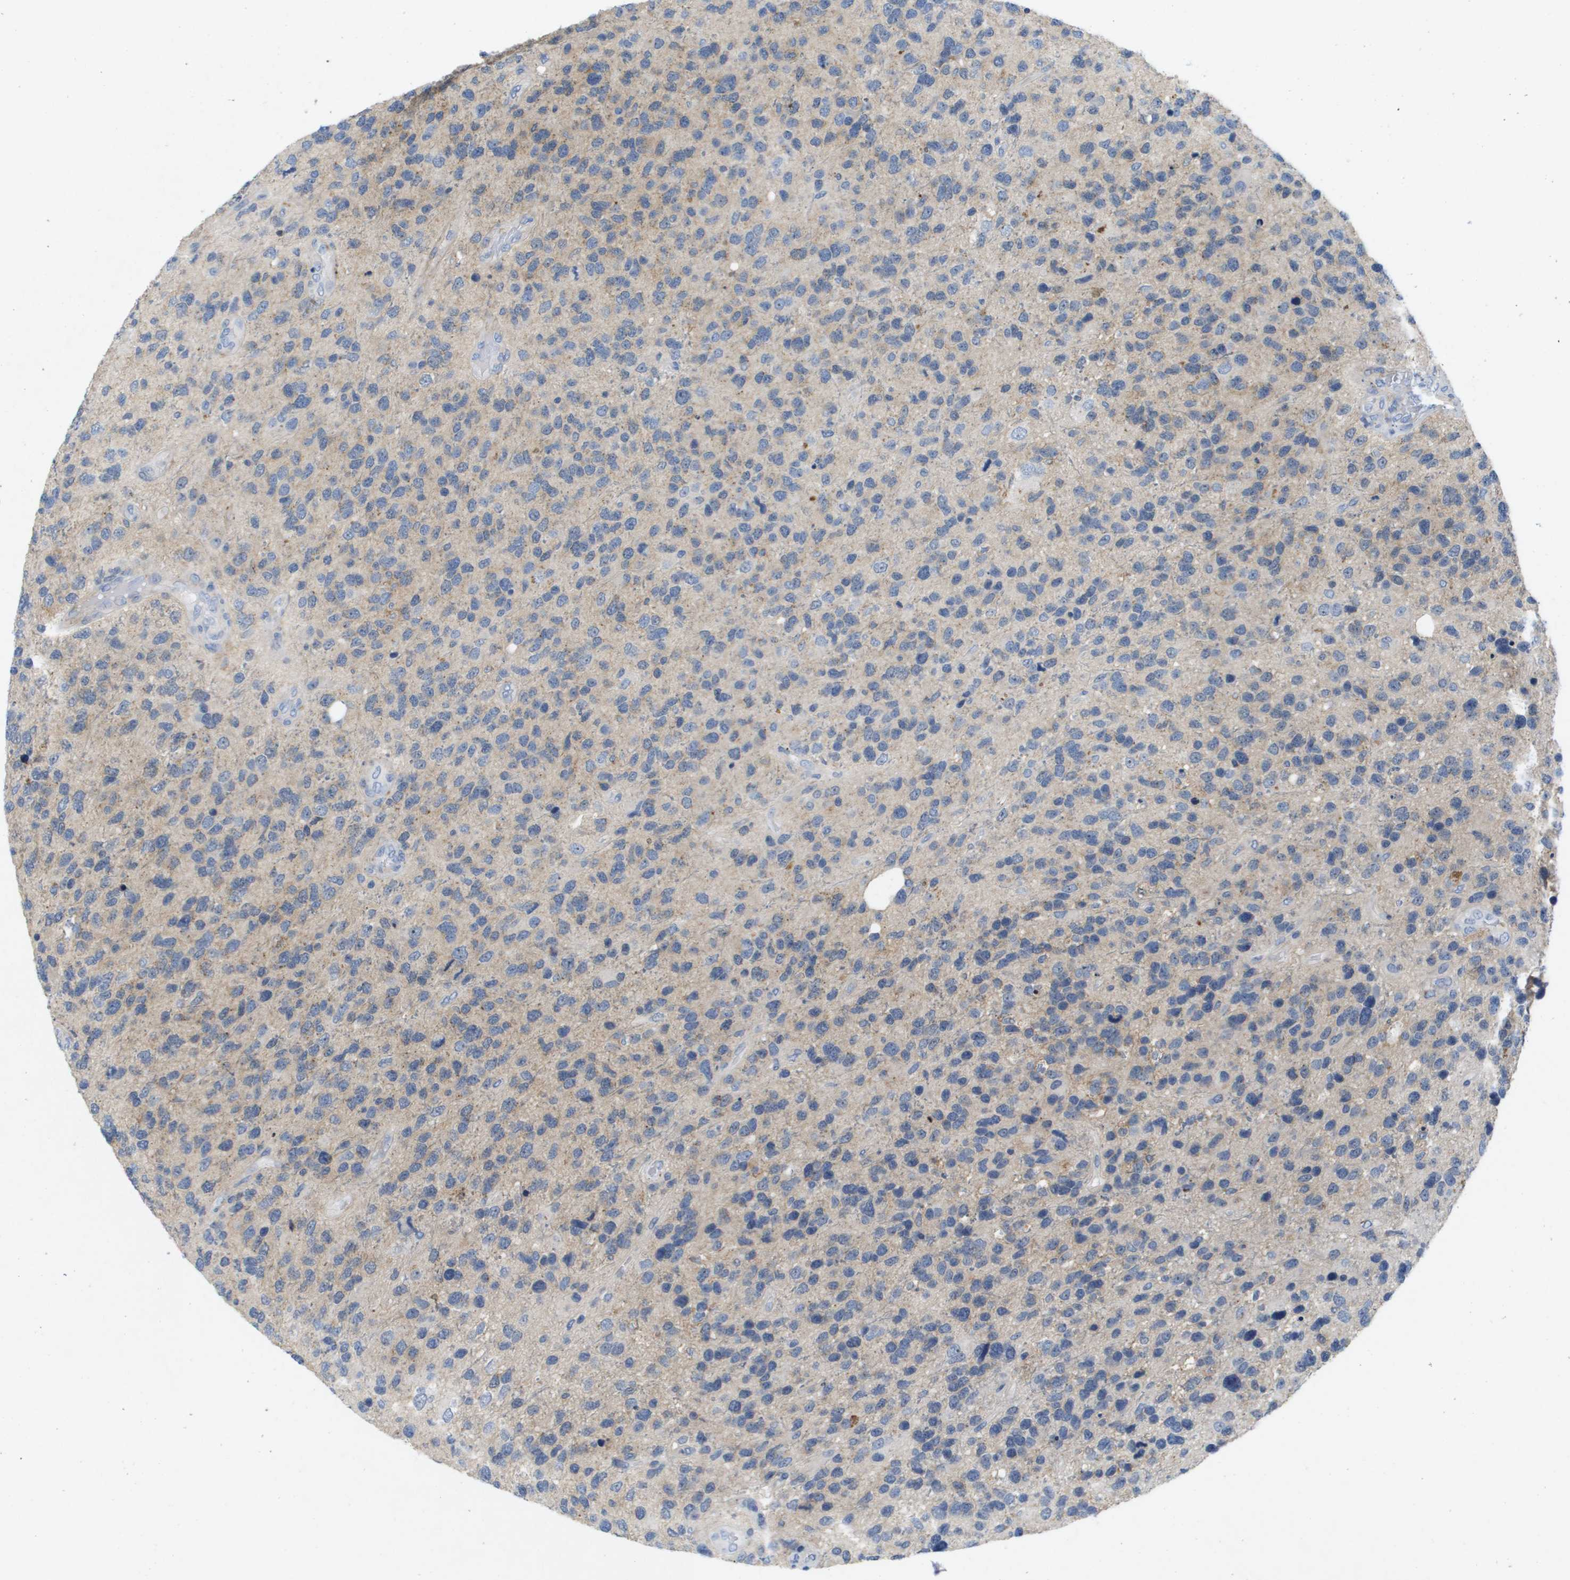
{"staining": {"intensity": "negative", "quantity": "none", "location": "none"}, "tissue": "glioma", "cell_type": "Tumor cells", "image_type": "cancer", "snomed": [{"axis": "morphology", "description": "Glioma, malignant, High grade"}, {"axis": "topography", "description": "Brain"}], "caption": "A photomicrograph of glioma stained for a protein shows no brown staining in tumor cells. (DAB (3,3'-diaminobenzidine) immunohistochemistry (IHC) with hematoxylin counter stain).", "gene": "LIPG", "patient": {"sex": "female", "age": 58}}